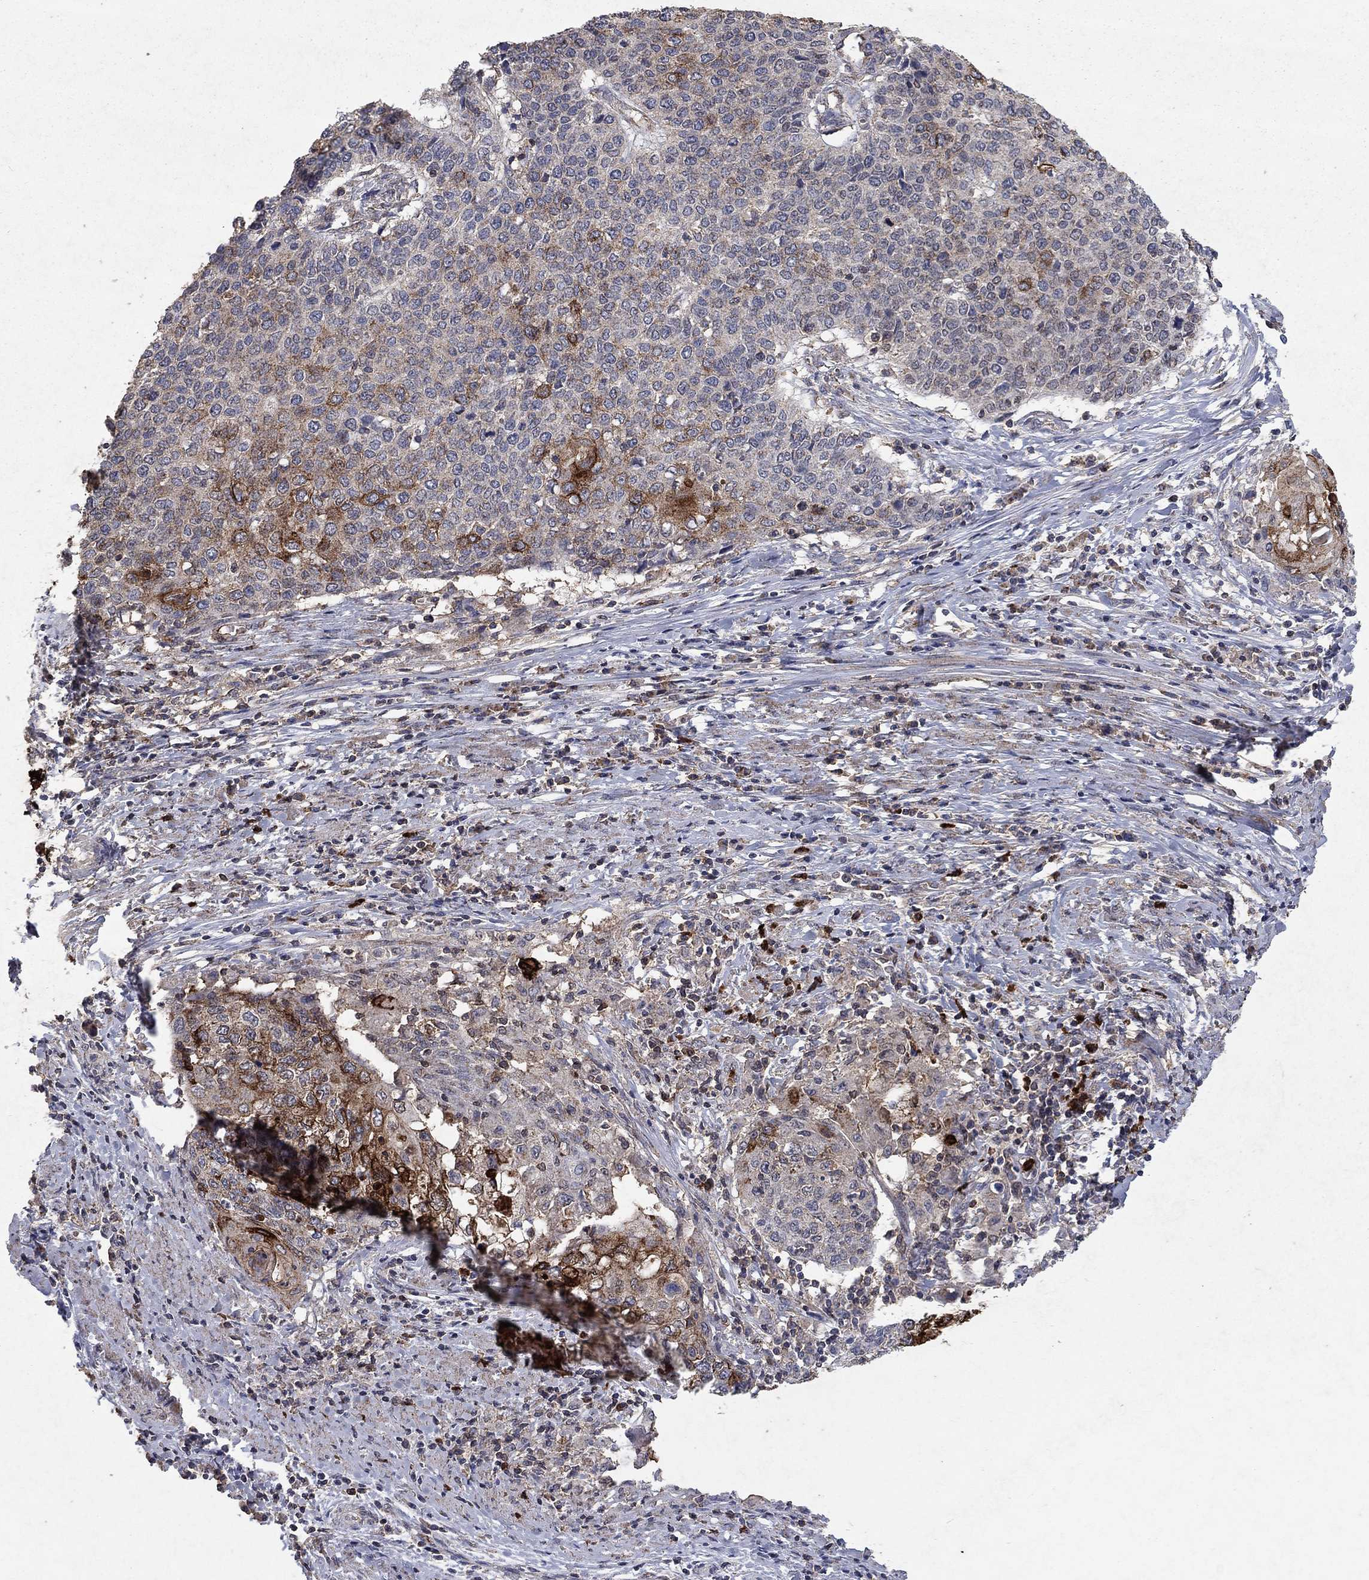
{"staining": {"intensity": "strong", "quantity": "25%-75%", "location": "cytoplasmic/membranous,nuclear"}, "tissue": "cervical cancer", "cell_type": "Tumor cells", "image_type": "cancer", "snomed": [{"axis": "morphology", "description": "Squamous cell carcinoma, NOS"}, {"axis": "topography", "description": "Cervix"}], "caption": "Cervical cancer tissue shows strong cytoplasmic/membranous and nuclear expression in about 25%-75% of tumor cells", "gene": "CD24", "patient": {"sex": "female", "age": 39}}